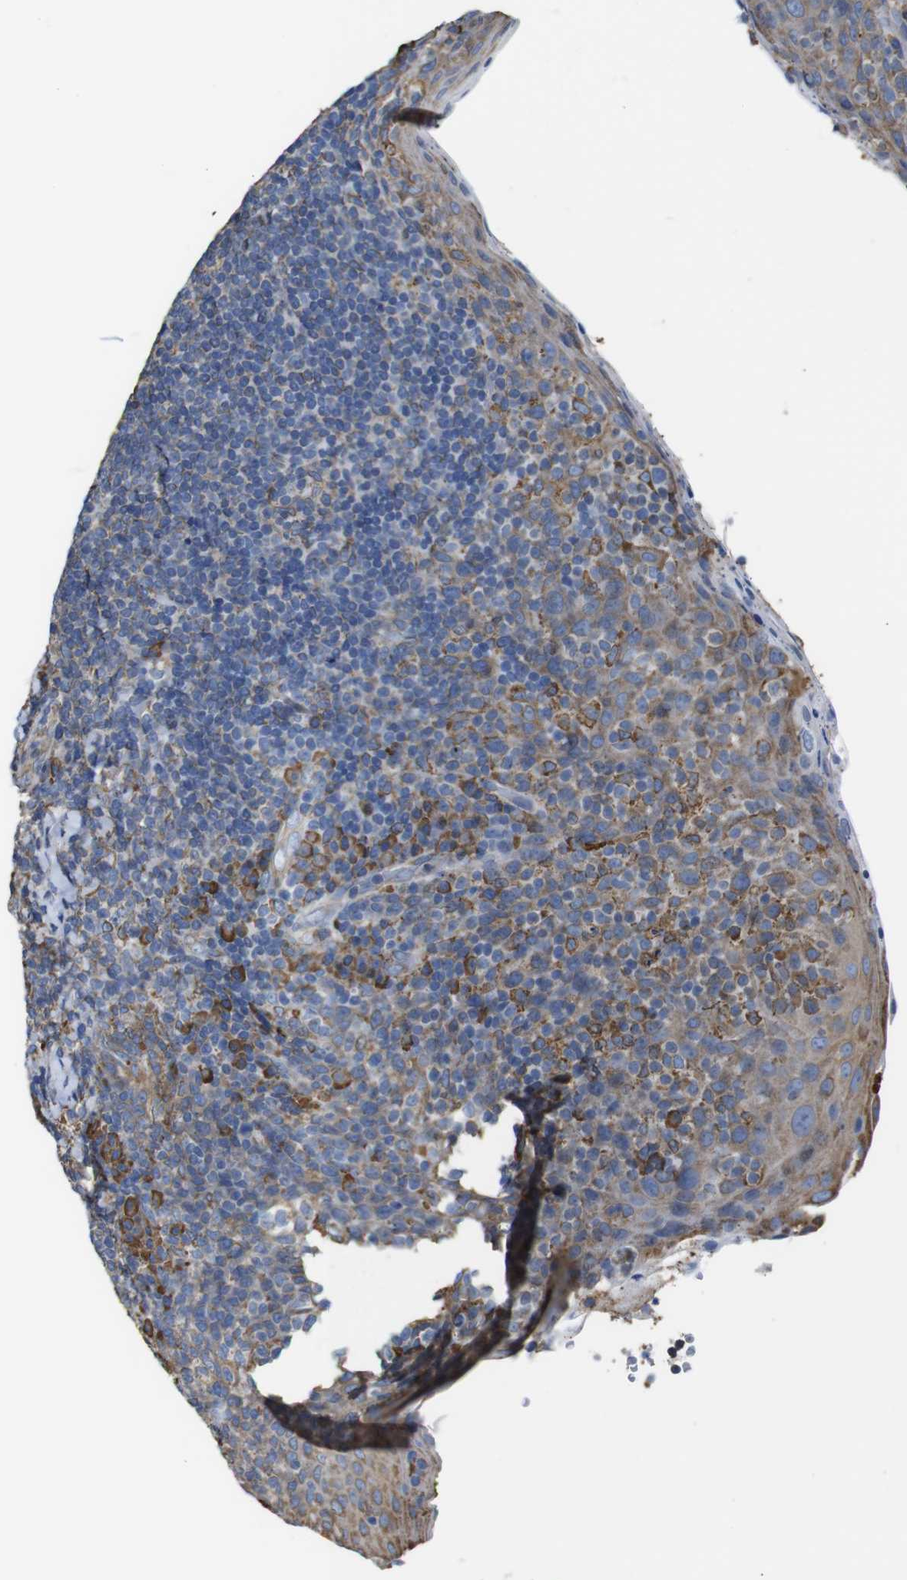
{"staining": {"intensity": "strong", "quantity": "<25%", "location": "cytoplasmic/membranous"}, "tissue": "tonsil", "cell_type": "Germinal center cells", "image_type": "normal", "snomed": [{"axis": "morphology", "description": "Normal tissue, NOS"}, {"axis": "topography", "description": "Tonsil"}], "caption": "An IHC histopathology image of benign tissue is shown. Protein staining in brown highlights strong cytoplasmic/membranous positivity in tonsil within germinal center cells. (DAB (3,3'-diaminobenzidine) IHC with brightfield microscopy, high magnification).", "gene": "PPIB", "patient": {"sex": "male", "age": 17}}